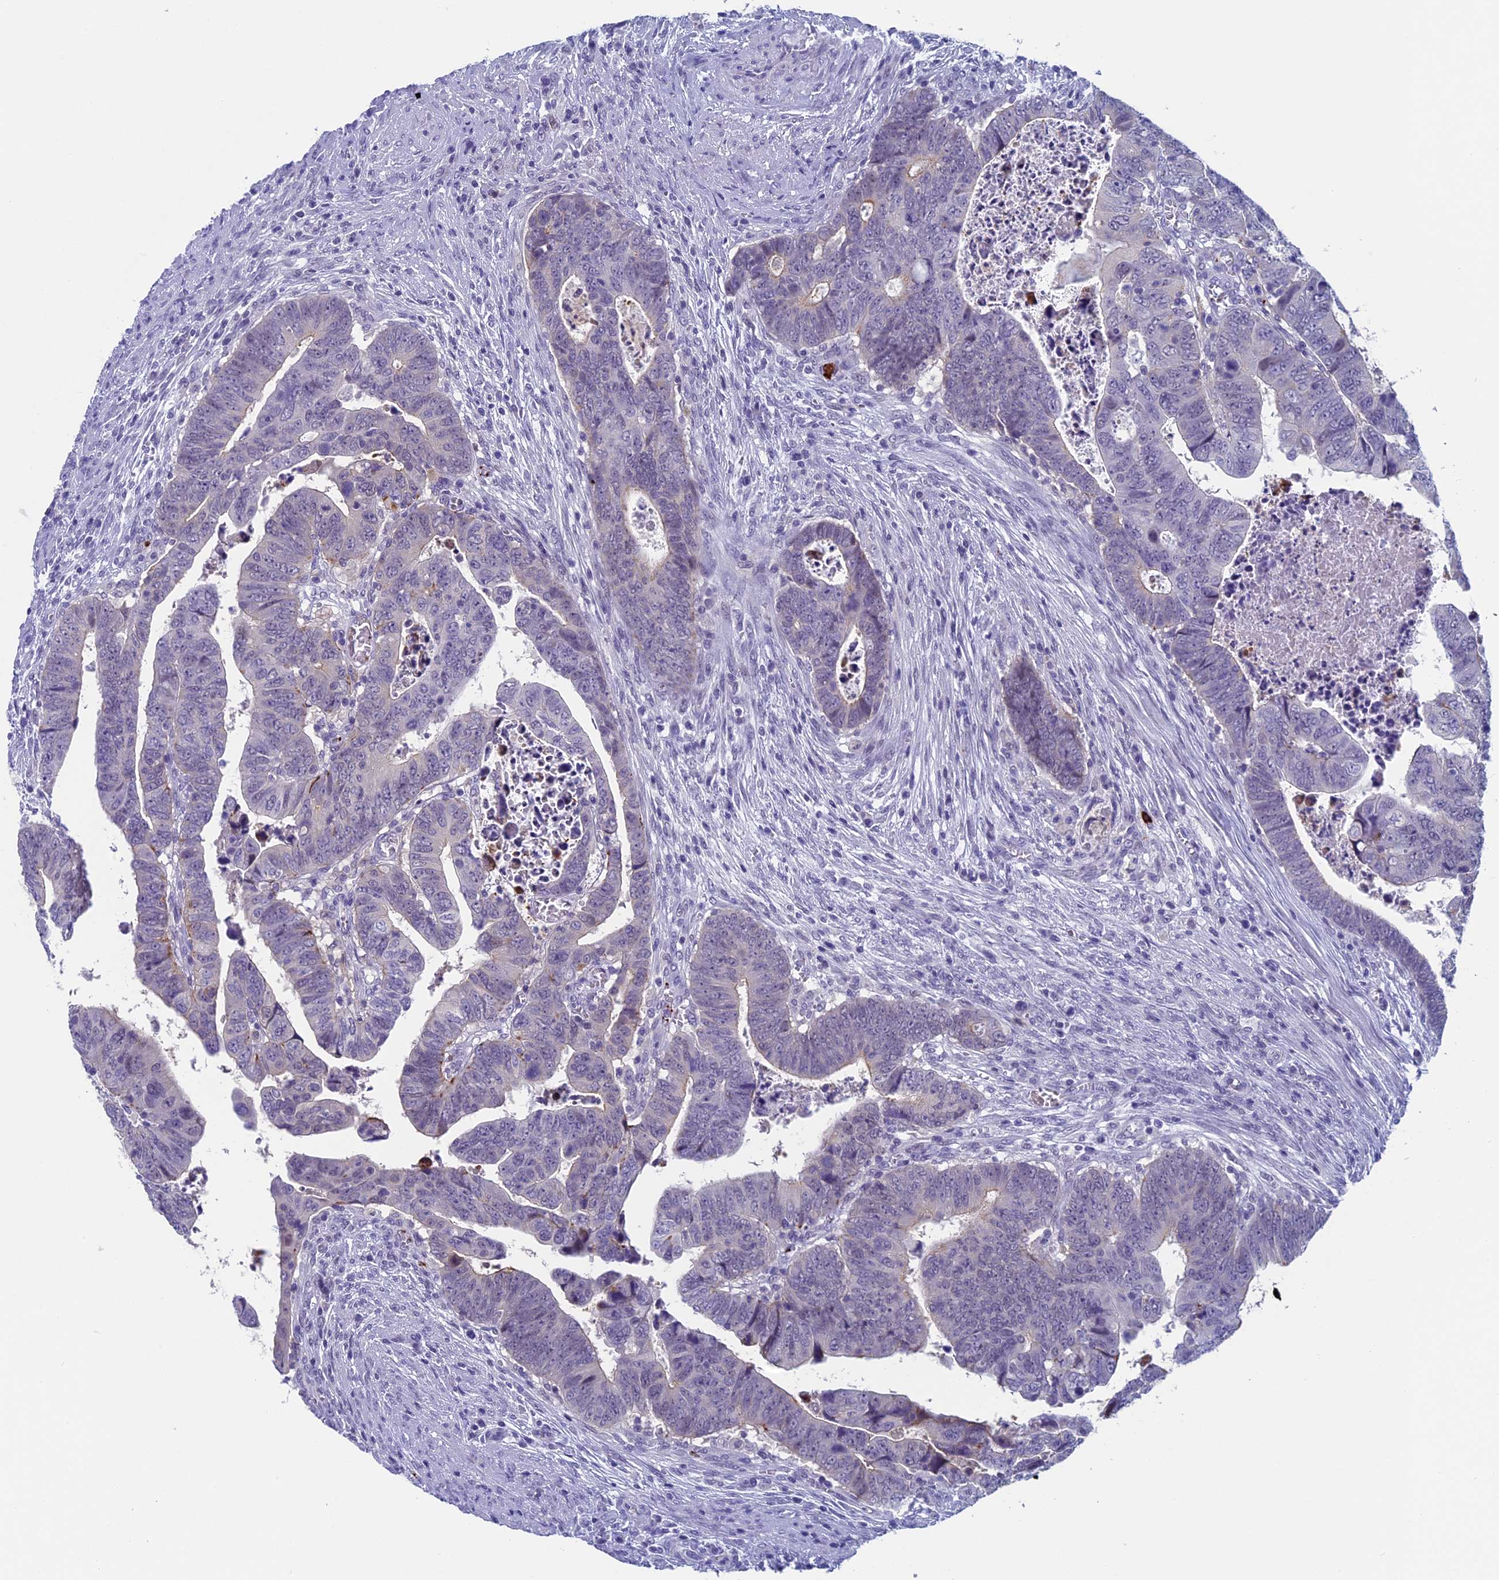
{"staining": {"intensity": "weak", "quantity": "<25%", "location": "cytoplasmic/membranous"}, "tissue": "colorectal cancer", "cell_type": "Tumor cells", "image_type": "cancer", "snomed": [{"axis": "morphology", "description": "Normal tissue, NOS"}, {"axis": "morphology", "description": "Adenocarcinoma, NOS"}, {"axis": "topography", "description": "Rectum"}], "caption": "Immunohistochemical staining of colorectal cancer exhibits no significant positivity in tumor cells.", "gene": "AIFM2", "patient": {"sex": "female", "age": 65}}